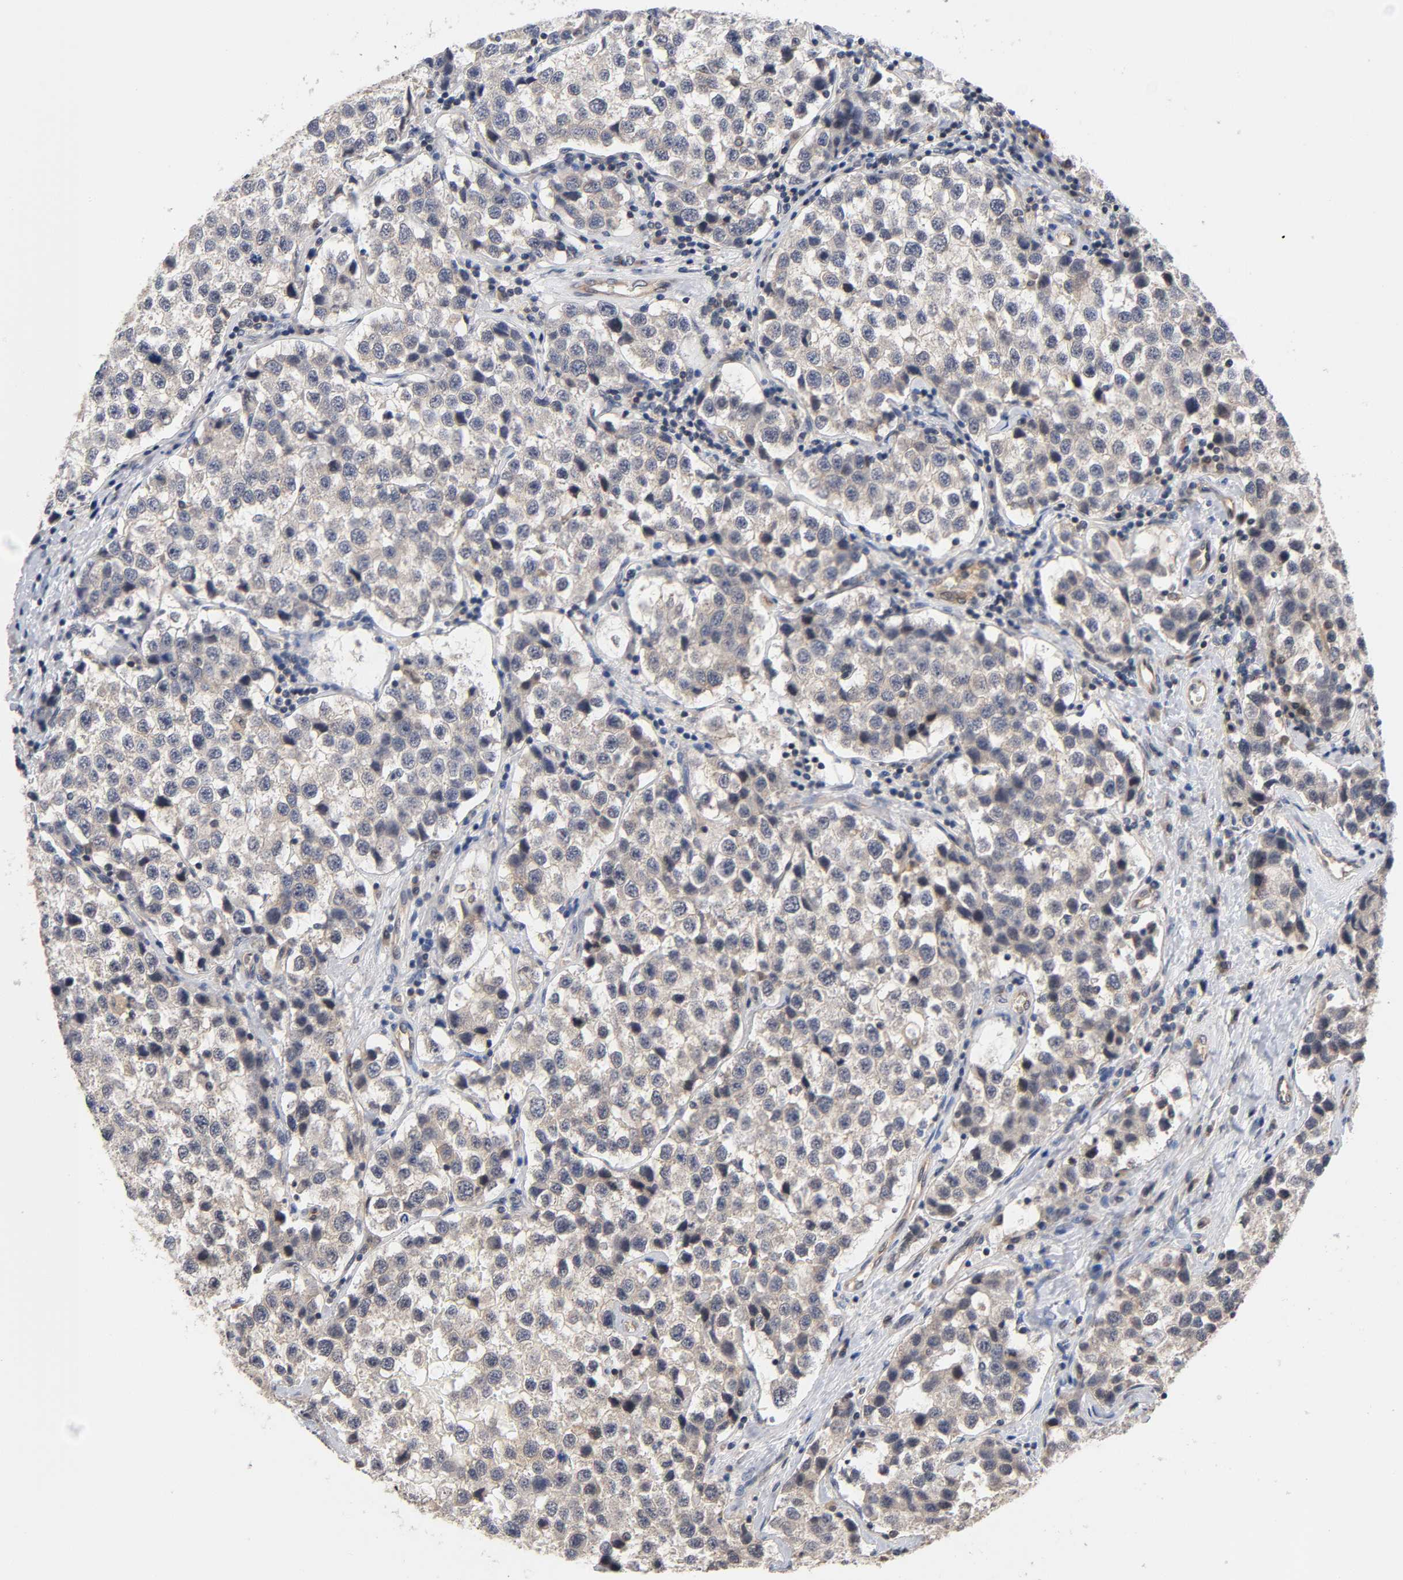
{"staining": {"intensity": "weak", "quantity": "25%-75%", "location": "cytoplasmic/membranous"}, "tissue": "testis cancer", "cell_type": "Tumor cells", "image_type": "cancer", "snomed": [{"axis": "morphology", "description": "Seminoma, NOS"}, {"axis": "topography", "description": "Testis"}], "caption": "Seminoma (testis) stained with DAB immunohistochemistry exhibits low levels of weak cytoplasmic/membranous staining in approximately 25%-75% of tumor cells.", "gene": "PRKAB1", "patient": {"sex": "male", "age": 39}}